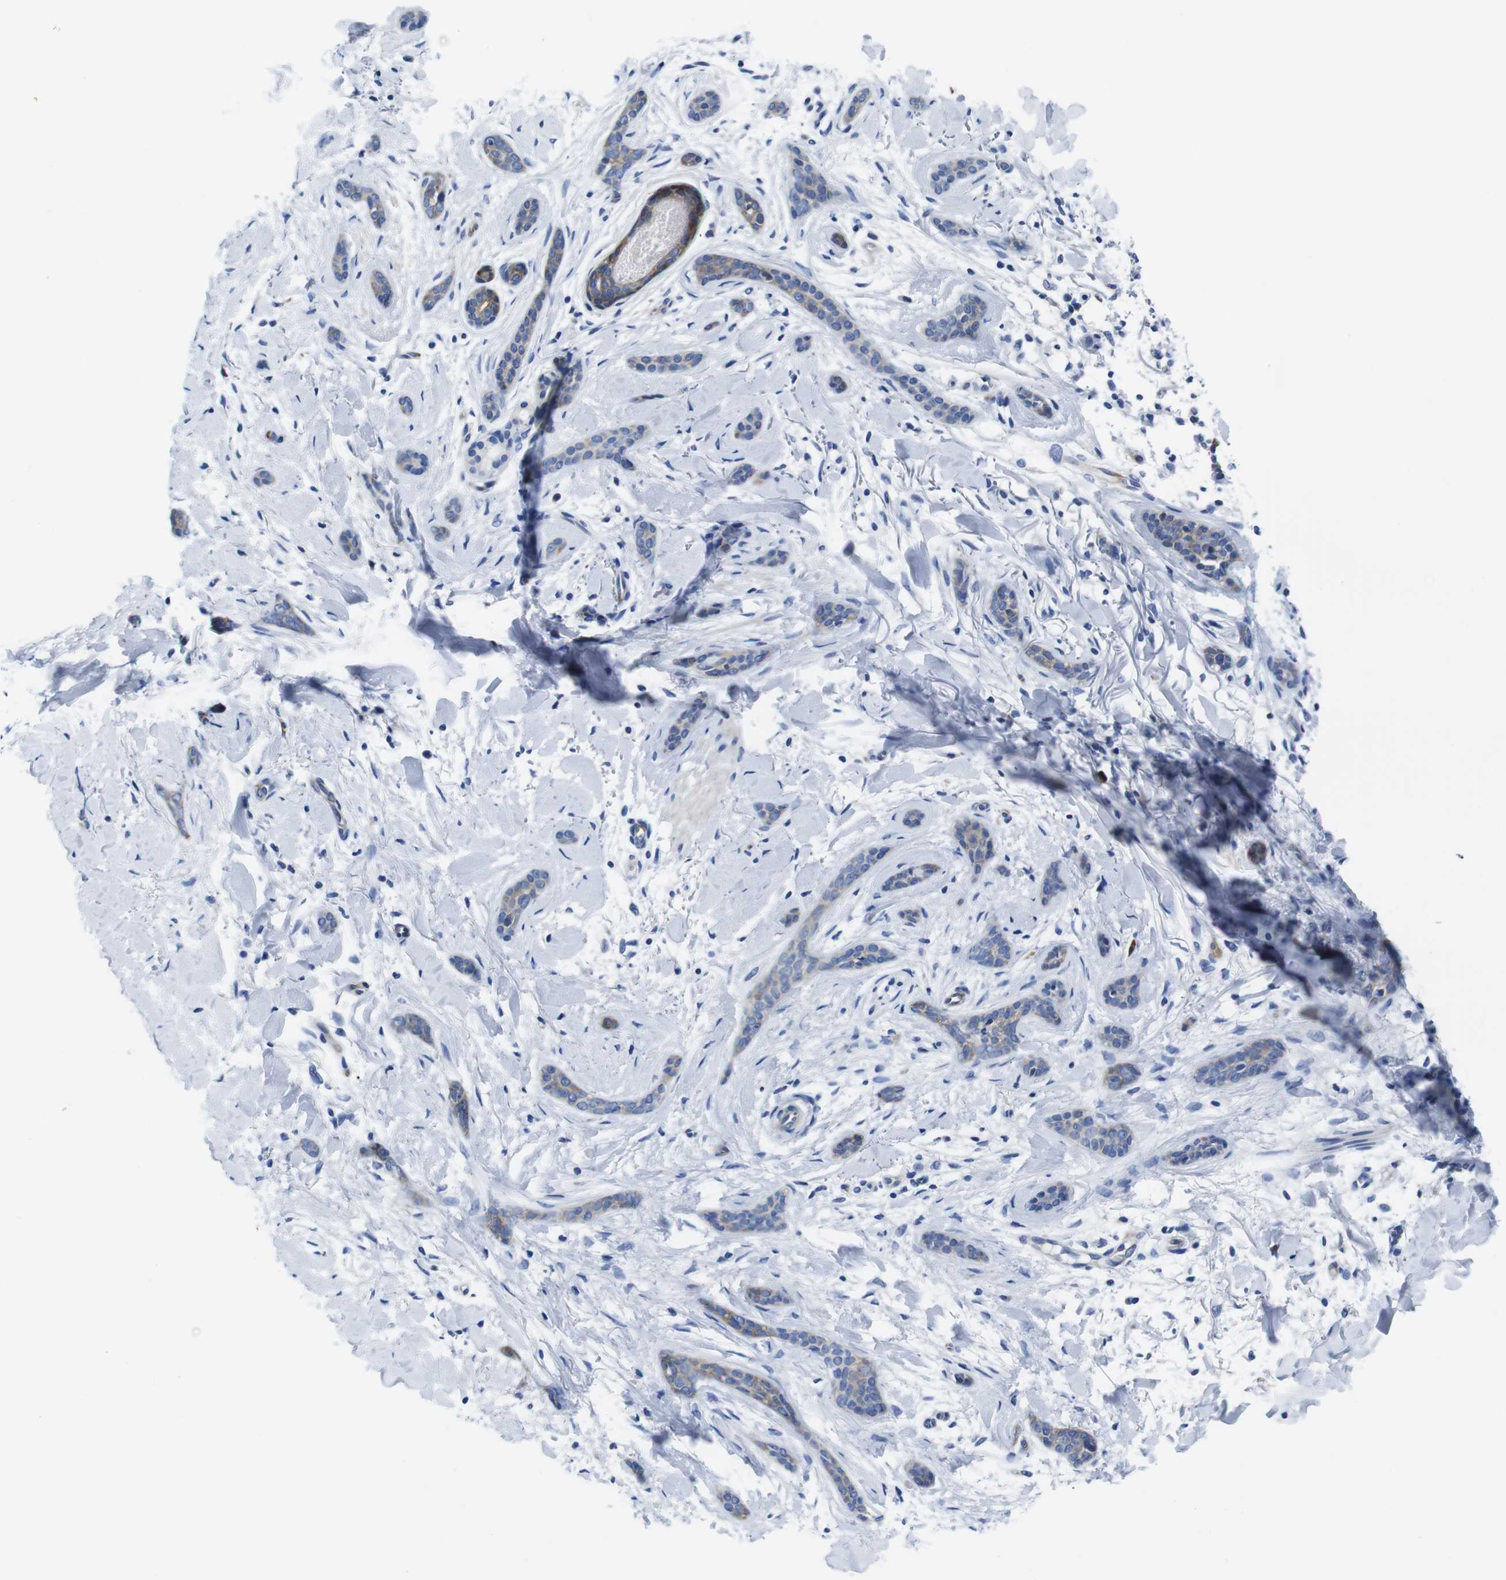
{"staining": {"intensity": "moderate", "quantity": "25%-75%", "location": "cytoplasmic/membranous"}, "tissue": "skin cancer", "cell_type": "Tumor cells", "image_type": "cancer", "snomed": [{"axis": "morphology", "description": "Basal cell carcinoma"}, {"axis": "topography", "description": "Skin"}], "caption": "Protein expression analysis of skin cancer shows moderate cytoplasmic/membranous positivity in approximately 25%-75% of tumor cells.", "gene": "EIF4A1", "patient": {"sex": "female", "age": 58}}